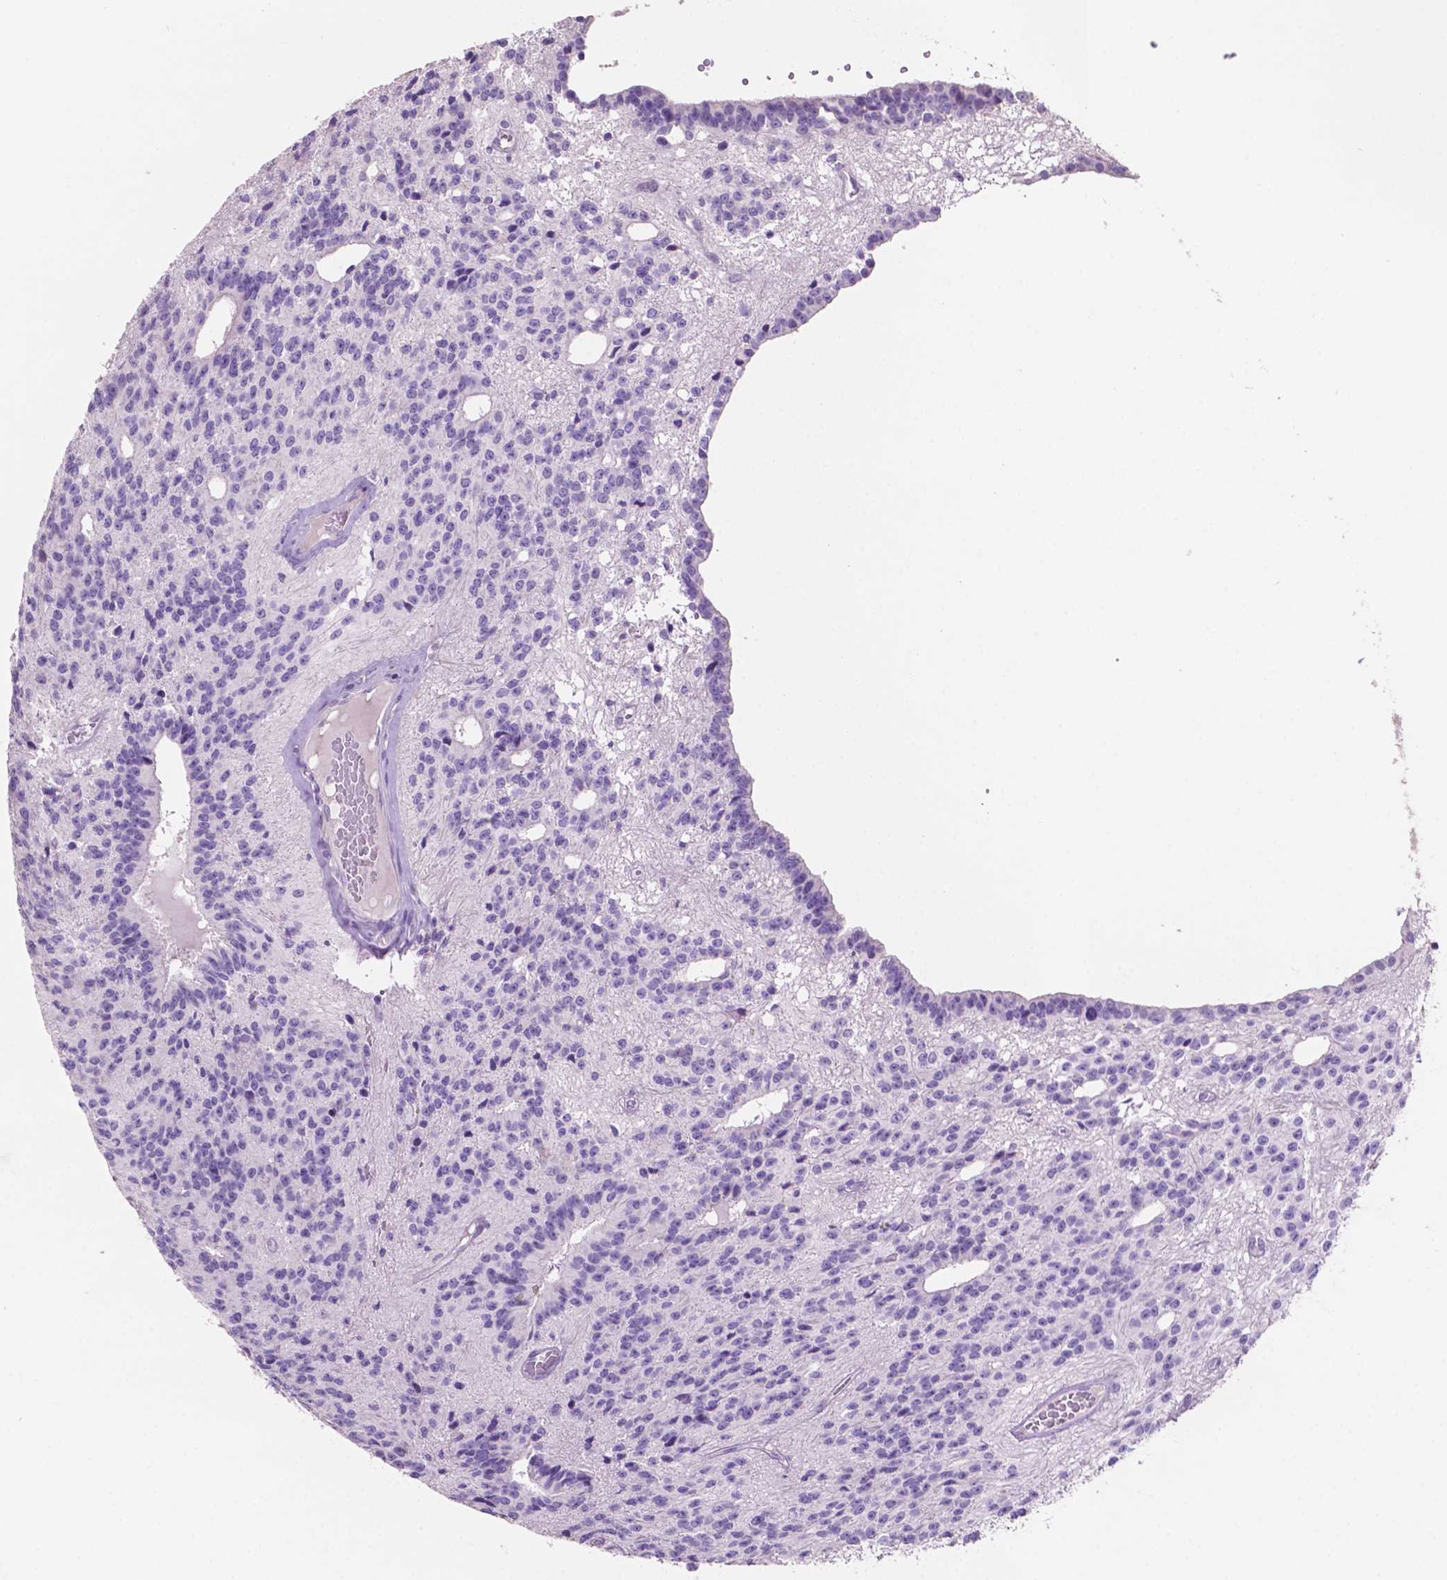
{"staining": {"intensity": "negative", "quantity": "none", "location": "none"}, "tissue": "glioma", "cell_type": "Tumor cells", "image_type": "cancer", "snomed": [{"axis": "morphology", "description": "Glioma, malignant, Low grade"}, {"axis": "topography", "description": "Brain"}], "caption": "Immunohistochemistry of glioma reveals no positivity in tumor cells.", "gene": "CLDN17", "patient": {"sex": "male", "age": 31}}